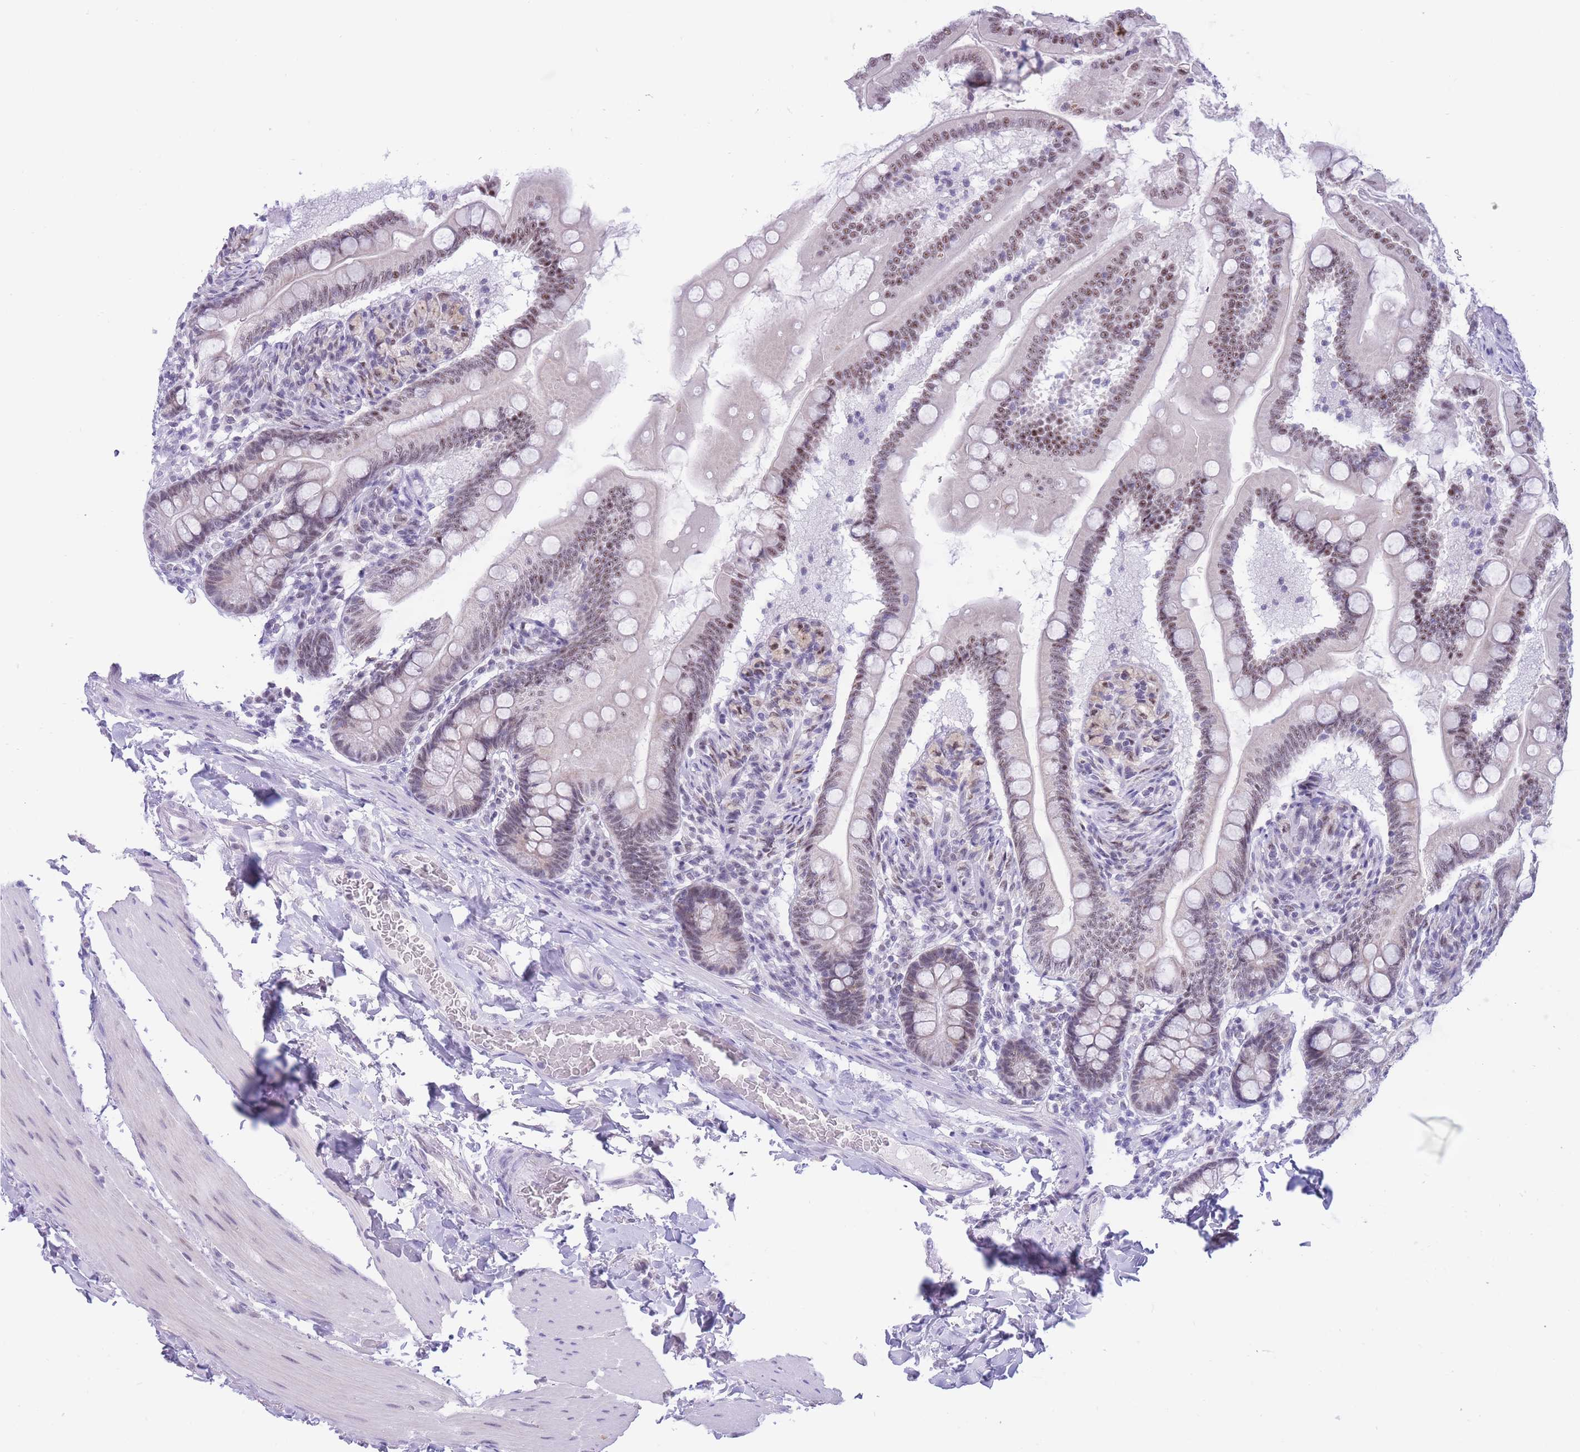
{"staining": {"intensity": "moderate", "quantity": "25%-75%", "location": "nuclear"}, "tissue": "small intestine", "cell_type": "Glandular cells", "image_type": "normal", "snomed": [{"axis": "morphology", "description": "Normal tissue, NOS"}, {"axis": "topography", "description": "Small intestine"}], "caption": "An image of human small intestine stained for a protein shows moderate nuclear brown staining in glandular cells.", "gene": "CYP2B6", "patient": {"sex": "female", "age": 64}}